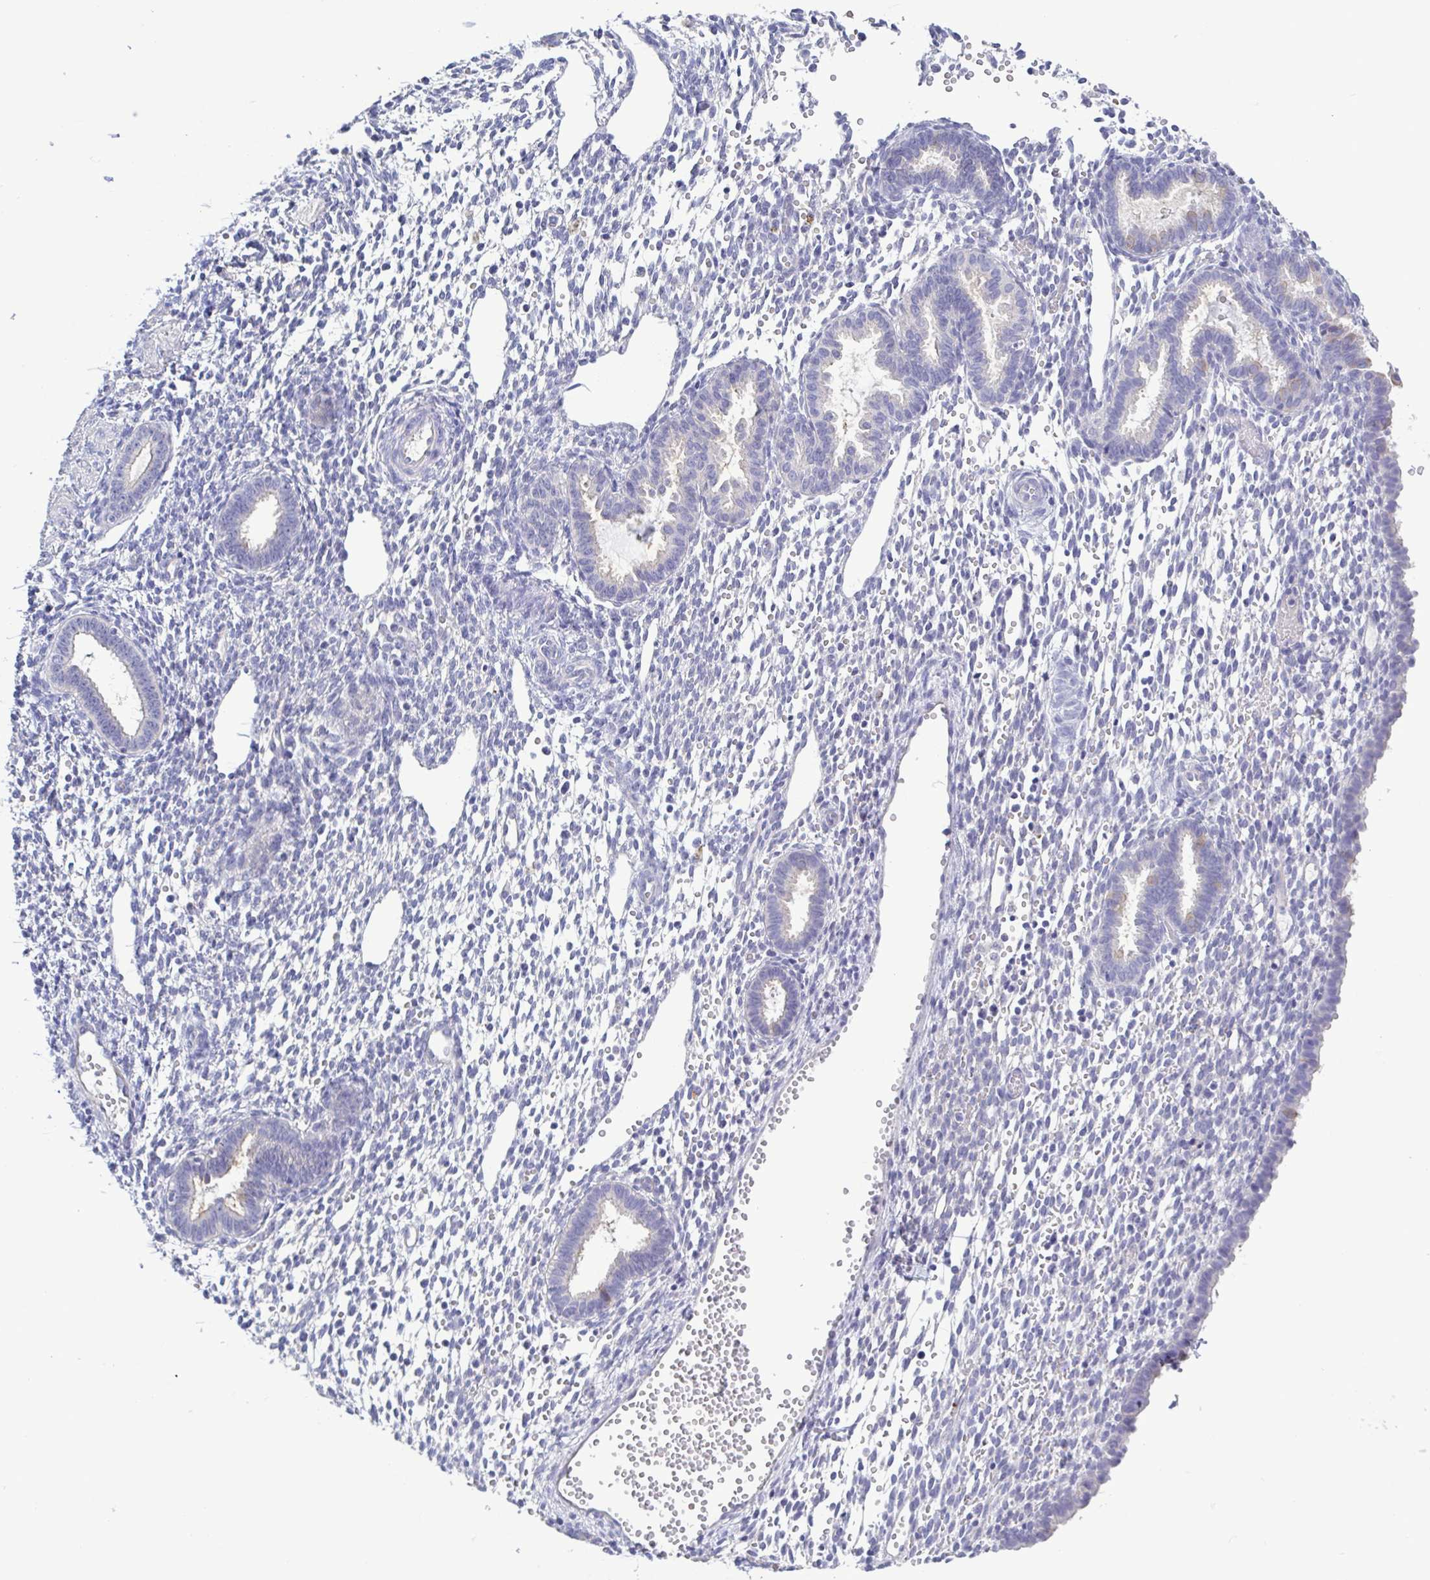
{"staining": {"intensity": "negative", "quantity": "none", "location": "none"}, "tissue": "endometrium", "cell_type": "Cells in endometrial stroma", "image_type": "normal", "snomed": [{"axis": "morphology", "description": "Normal tissue, NOS"}, {"axis": "topography", "description": "Endometrium"}], "caption": "Cells in endometrial stroma show no significant staining in normal endometrium. (Brightfield microscopy of DAB IHC at high magnification).", "gene": "TEX12", "patient": {"sex": "female", "age": 36}}